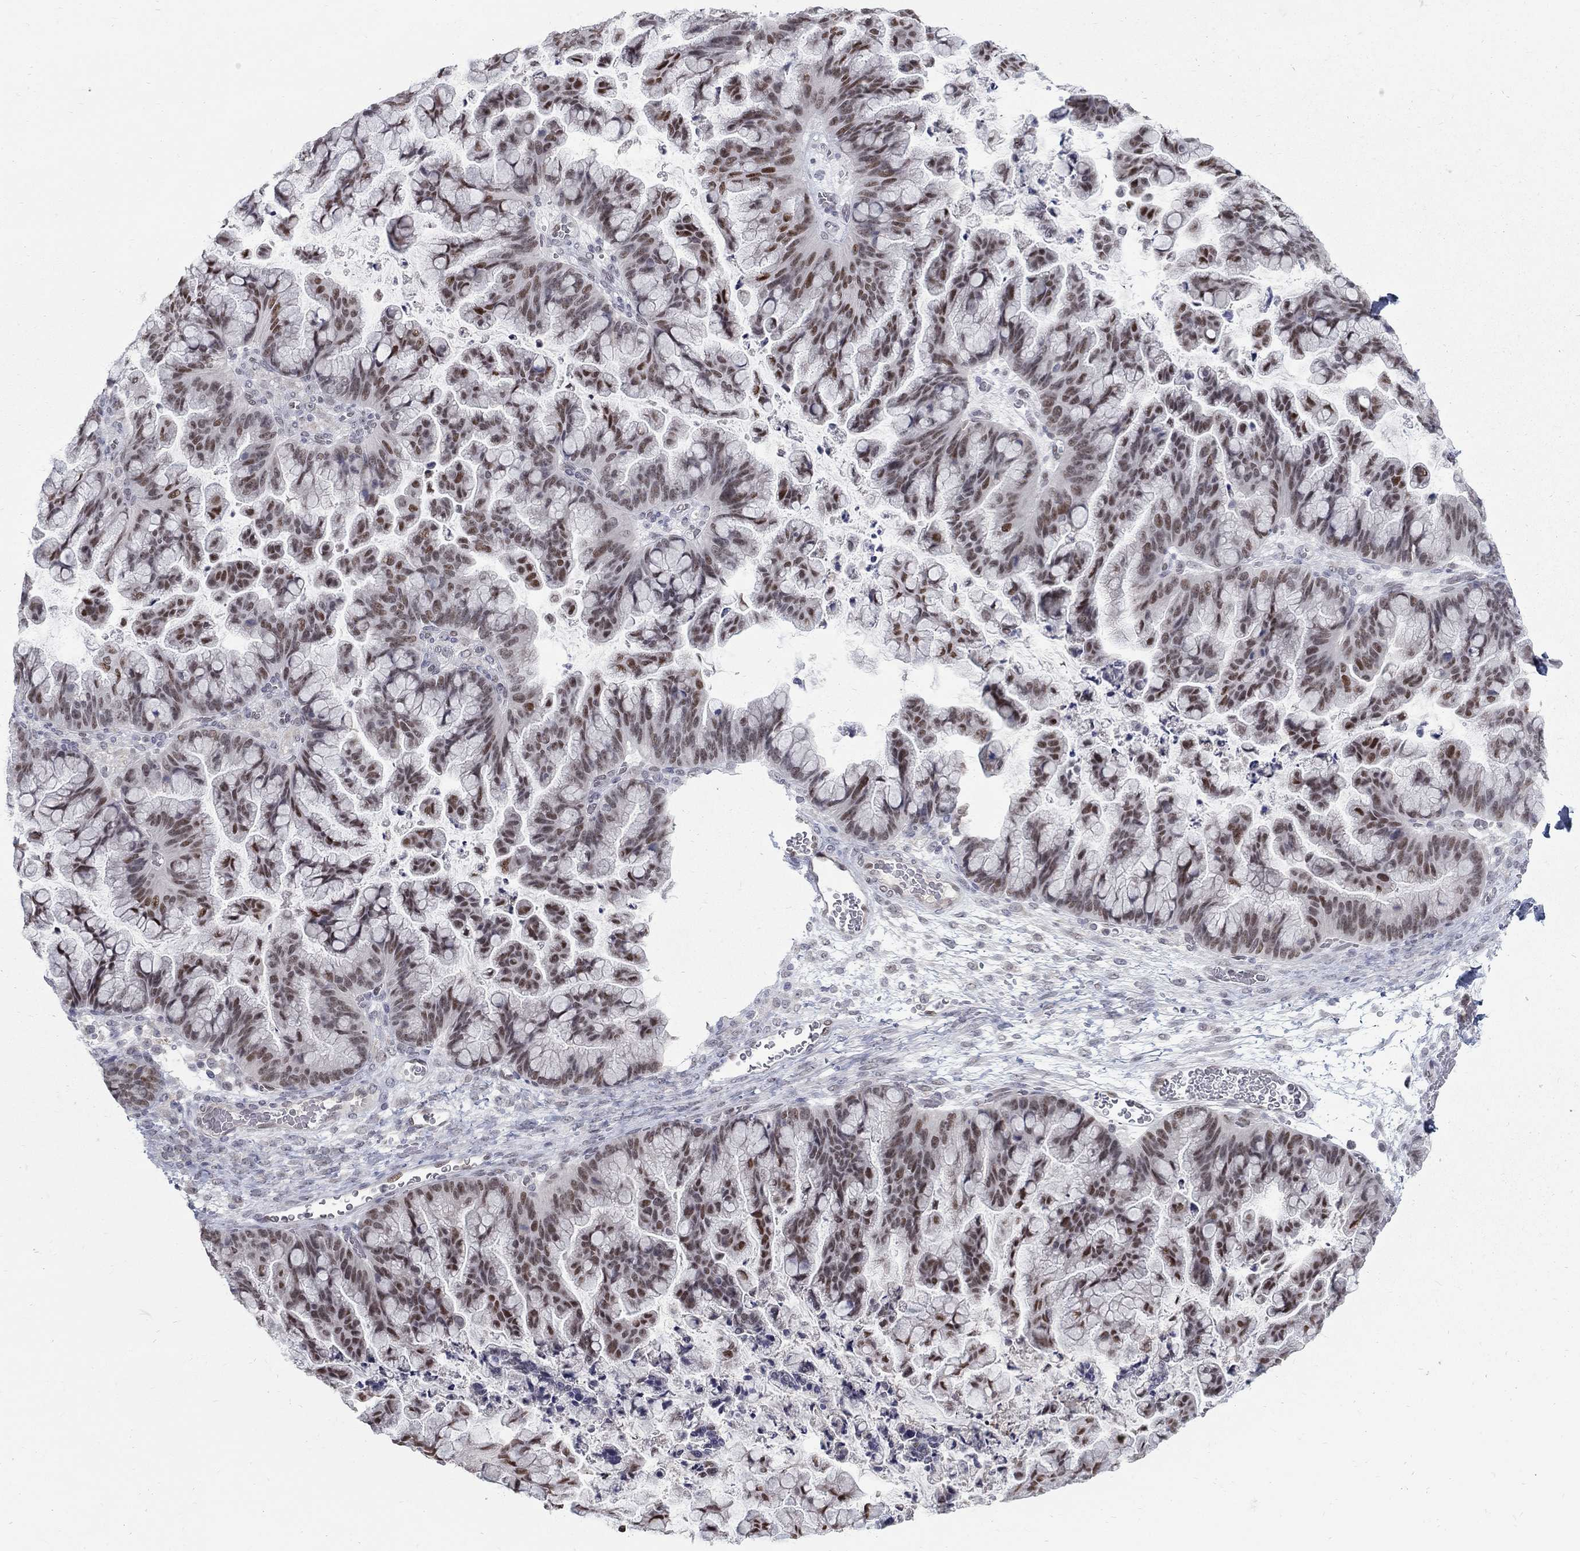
{"staining": {"intensity": "strong", "quantity": "25%-75%", "location": "nuclear"}, "tissue": "ovarian cancer", "cell_type": "Tumor cells", "image_type": "cancer", "snomed": [{"axis": "morphology", "description": "Cystadenocarcinoma, mucinous, NOS"}, {"axis": "topography", "description": "Ovary"}], "caption": "A histopathology image of ovarian cancer (mucinous cystadenocarcinoma) stained for a protein exhibits strong nuclear brown staining in tumor cells.", "gene": "GCFC2", "patient": {"sex": "female", "age": 67}}